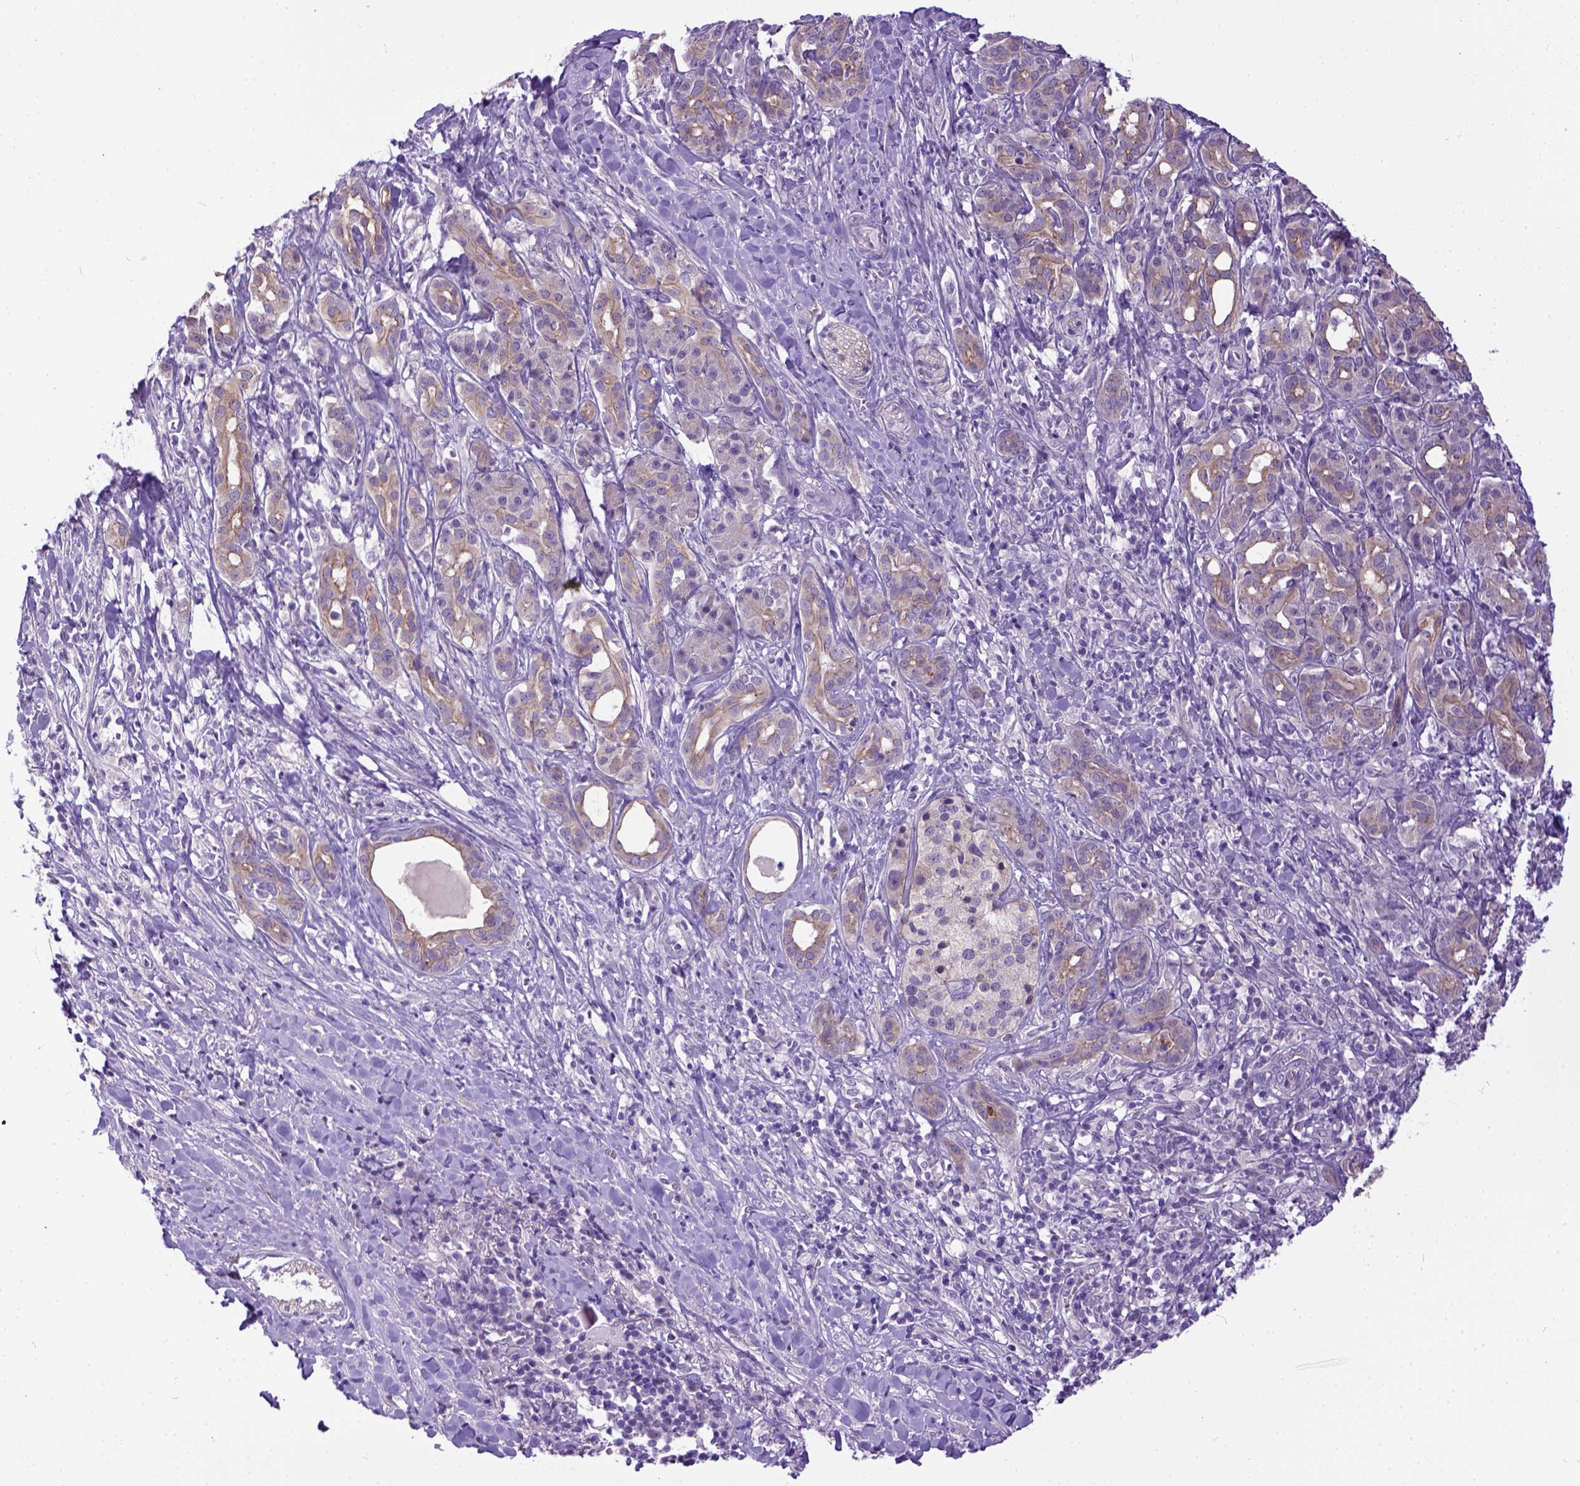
{"staining": {"intensity": "weak", "quantity": "25%-75%", "location": "cytoplasmic/membranous"}, "tissue": "pancreatic cancer", "cell_type": "Tumor cells", "image_type": "cancer", "snomed": [{"axis": "morphology", "description": "Adenocarcinoma, NOS"}, {"axis": "topography", "description": "Pancreas"}], "caption": "Immunohistochemical staining of pancreatic cancer (adenocarcinoma) reveals low levels of weak cytoplasmic/membranous expression in about 25%-75% of tumor cells. (DAB (3,3'-diaminobenzidine) IHC with brightfield microscopy, high magnification).", "gene": "NEK5", "patient": {"sex": "male", "age": 61}}